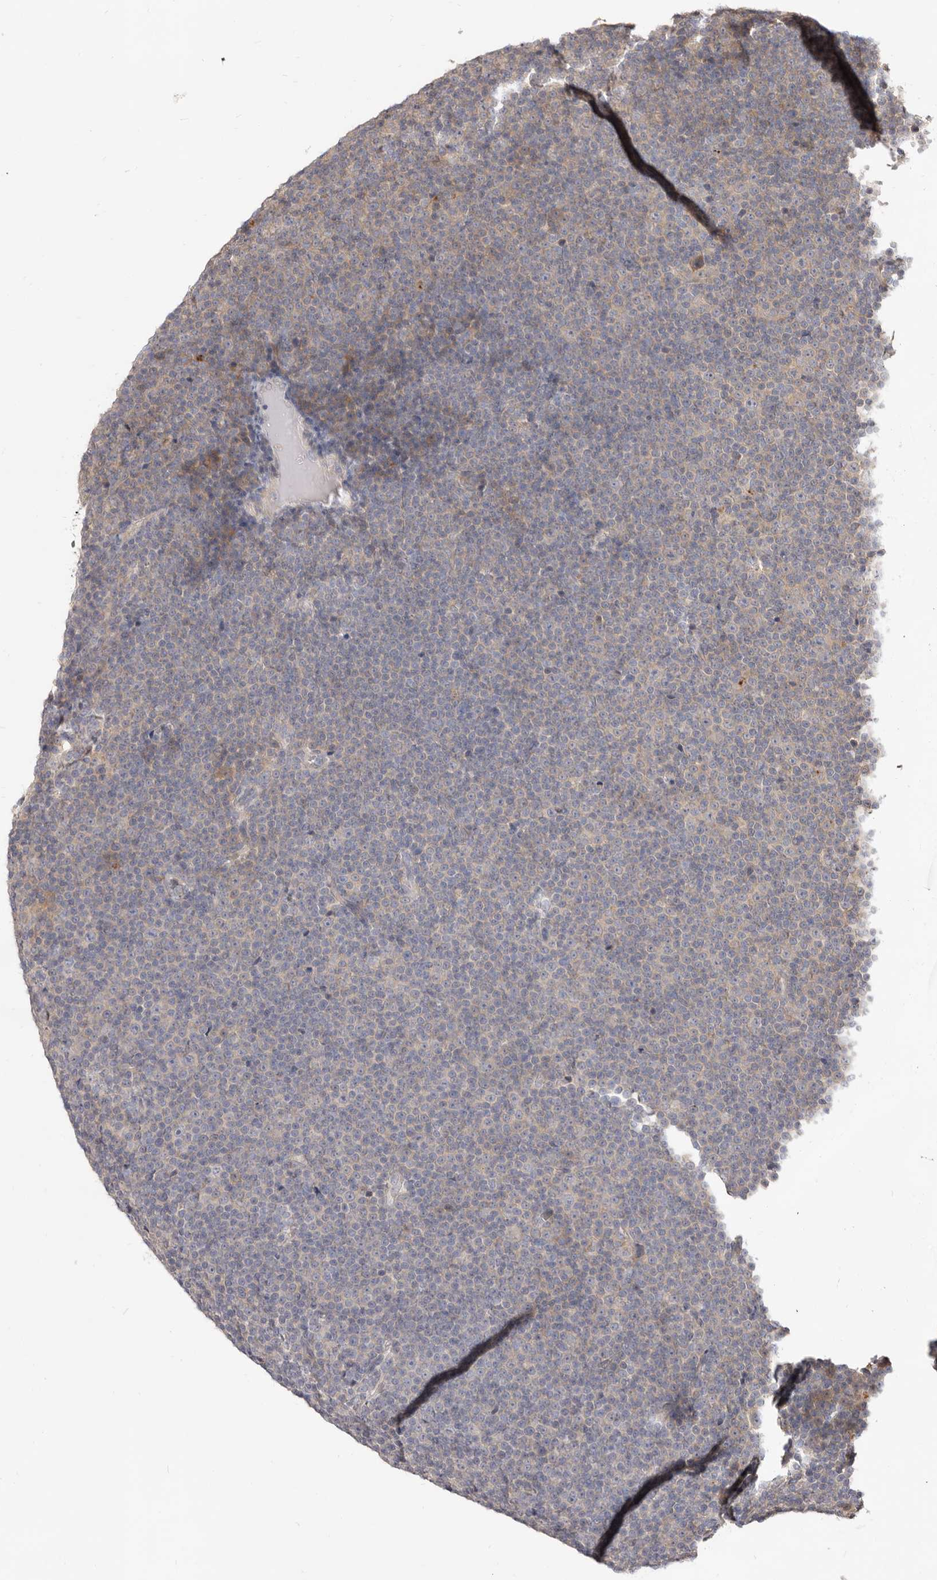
{"staining": {"intensity": "weak", "quantity": "<25%", "location": "cytoplasmic/membranous"}, "tissue": "lymphoma", "cell_type": "Tumor cells", "image_type": "cancer", "snomed": [{"axis": "morphology", "description": "Malignant lymphoma, non-Hodgkin's type, Low grade"}, {"axis": "topography", "description": "Lymph node"}], "caption": "A histopathology image of human low-grade malignant lymphoma, non-Hodgkin's type is negative for staining in tumor cells.", "gene": "TC2N", "patient": {"sex": "female", "age": 67}}